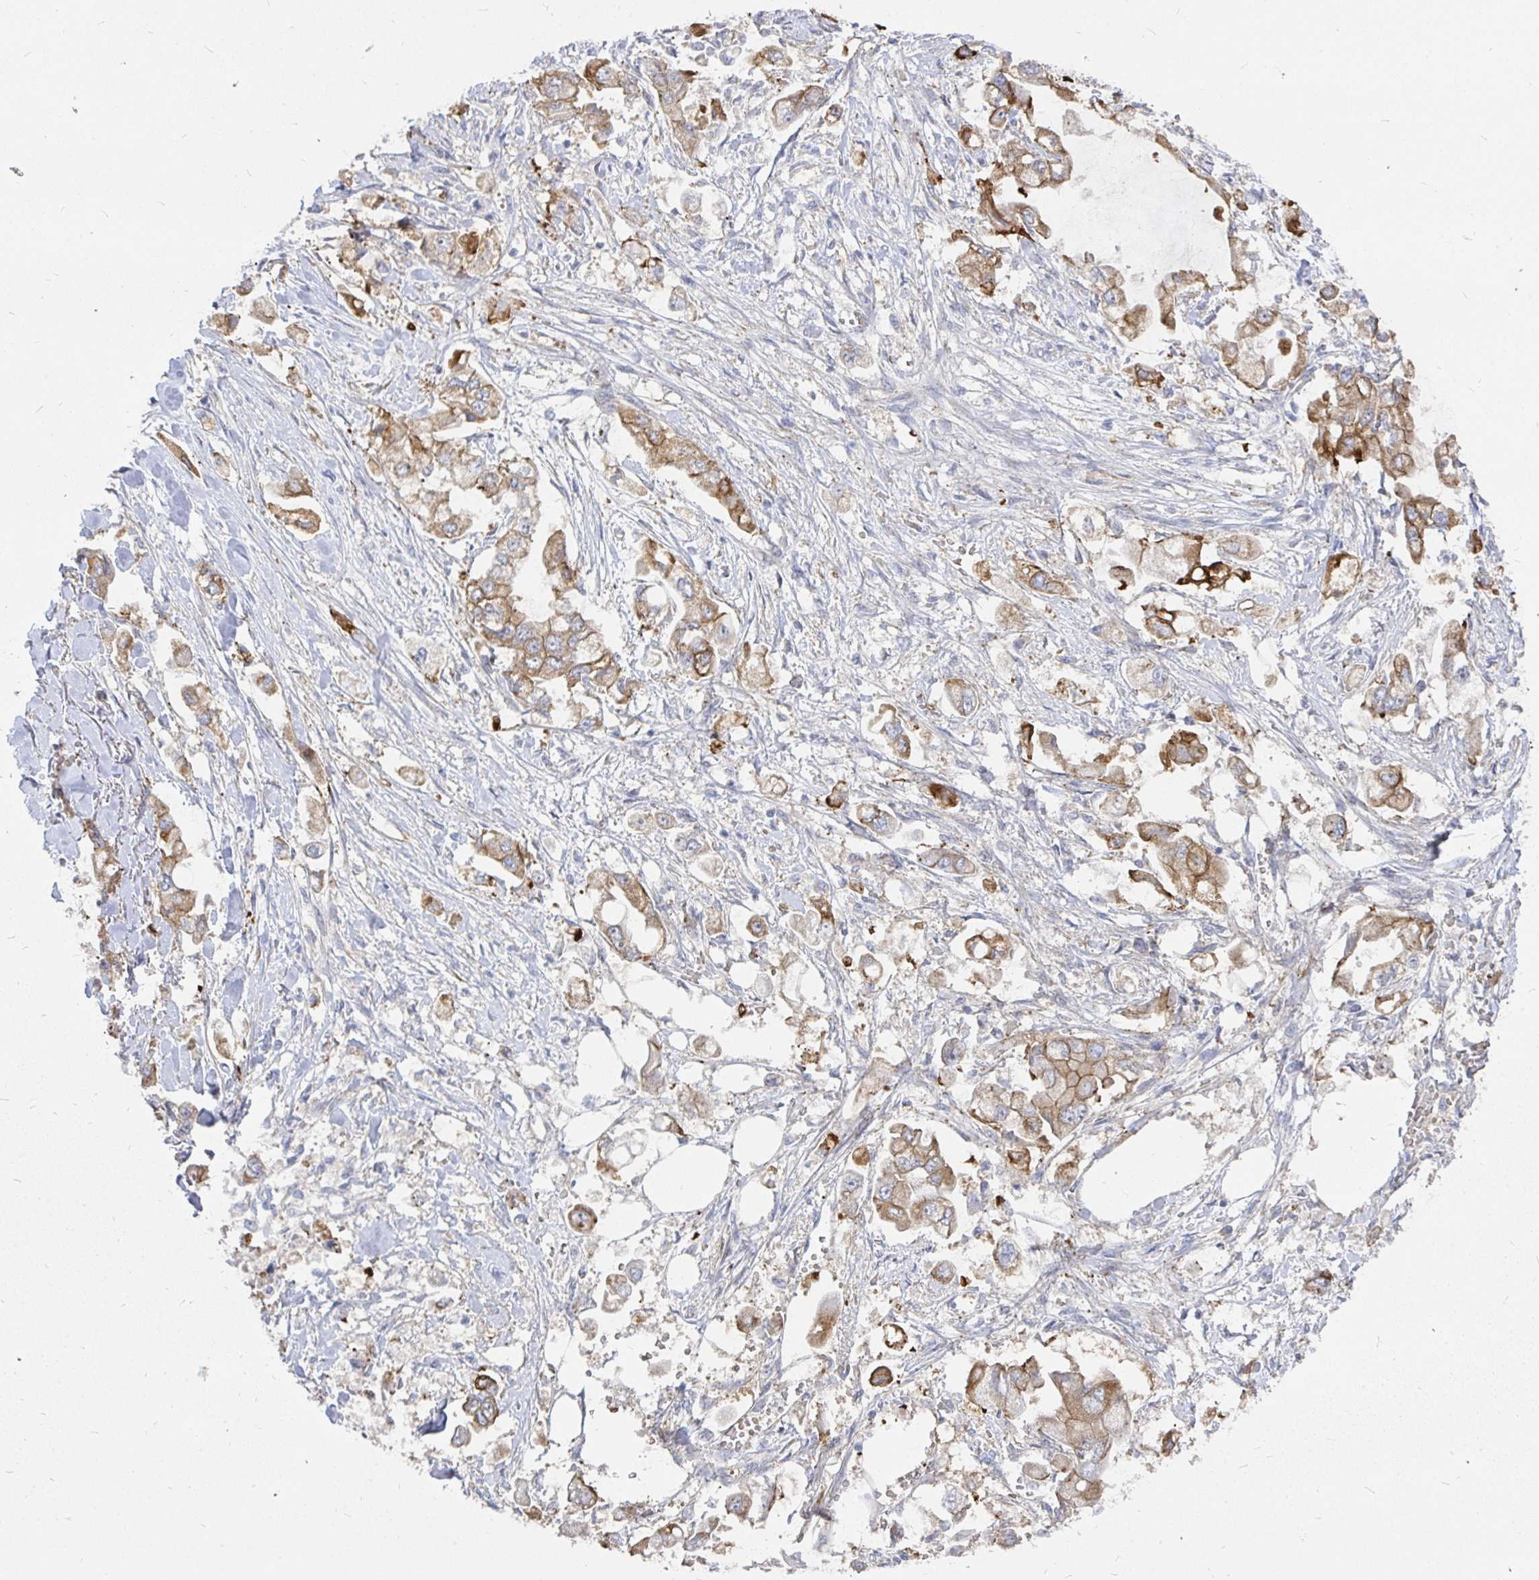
{"staining": {"intensity": "moderate", "quantity": ">75%", "location": "cytoplasmic/membranous"}, "tissue": "stomach cancer", "cell_type": "Tumor cells", "image_type": "cancer", "snomed": [{"axis": "morphology", "description": "Adenocarcinoma, NOS"}, {"axis": "topography", "description": "Stomach"}], "caption": "Protein analysis of stomach cancer tissue reveals moderate cytoplasmic/membranous expression in approximately >75% of tumor cells. Immunohistochemistry stains the protein of interest in brown and the nuclei are stained blue.", "gene": "KCTD19", "patient": {"sex": "male", "age": 62}}